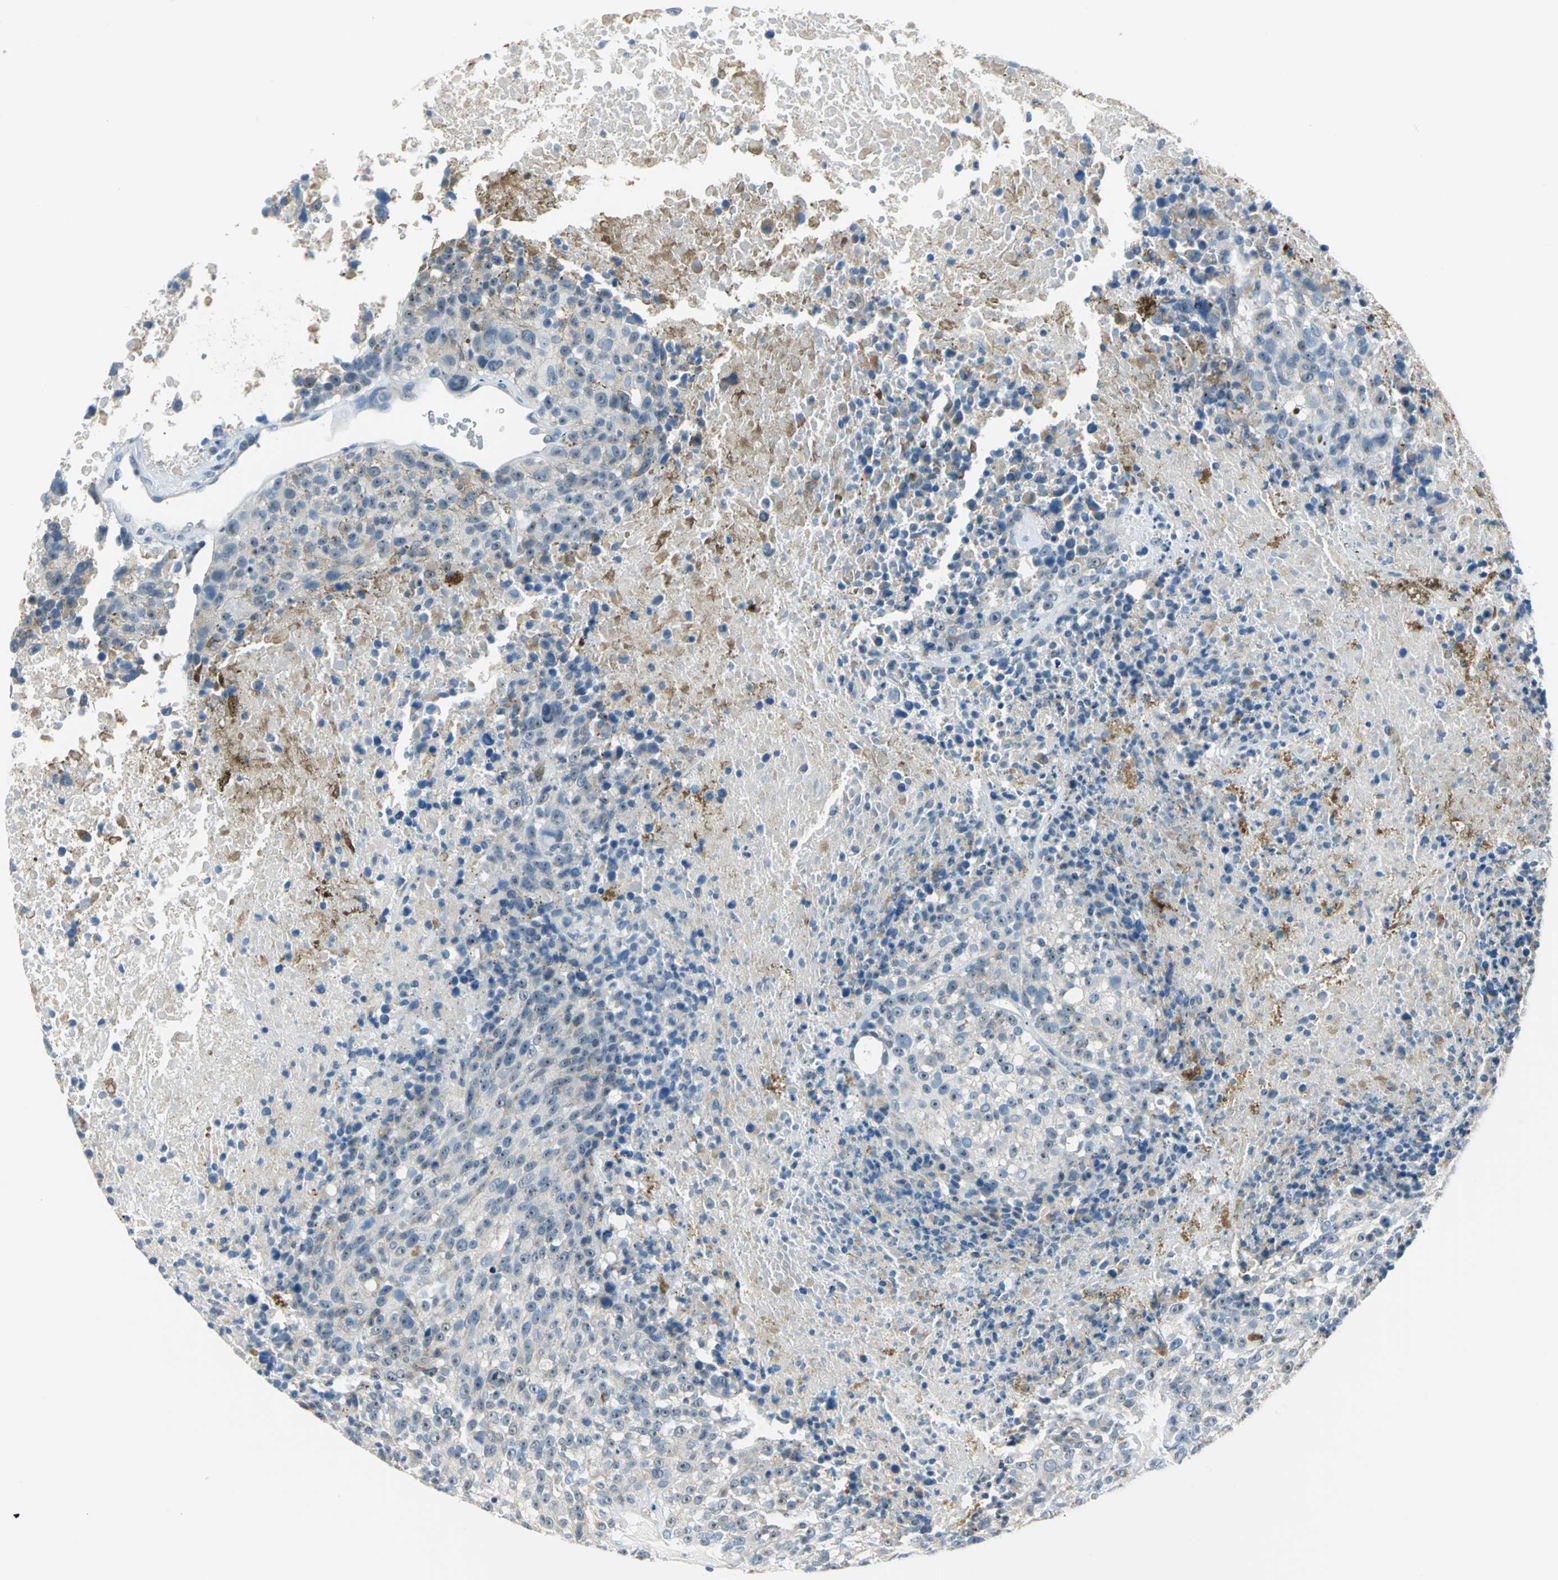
{"staining": {"intensity": "weak", "quantity": "<25%", "location": "cytoplasmic/membranous"}, "tissue": "melanoma", "cell_type": "Tumor cells", "image_type": "cancer", "snomed": [{"axis": "morphology", "description": "Malignant melanoma, Metastatic site"}, {"axis": "topography", "description": "Cerebral cortex"}], "caption": "Protein analysis of melanoma displays no significant staining in tumor cells. The staining is performed using DAB (3,3'-diaminobenzidine) brown chromogen with nuclei counter-stained in using hematoxylin.", "gene": "MUC4", "patient": {"sex": "female", "age": 52}}